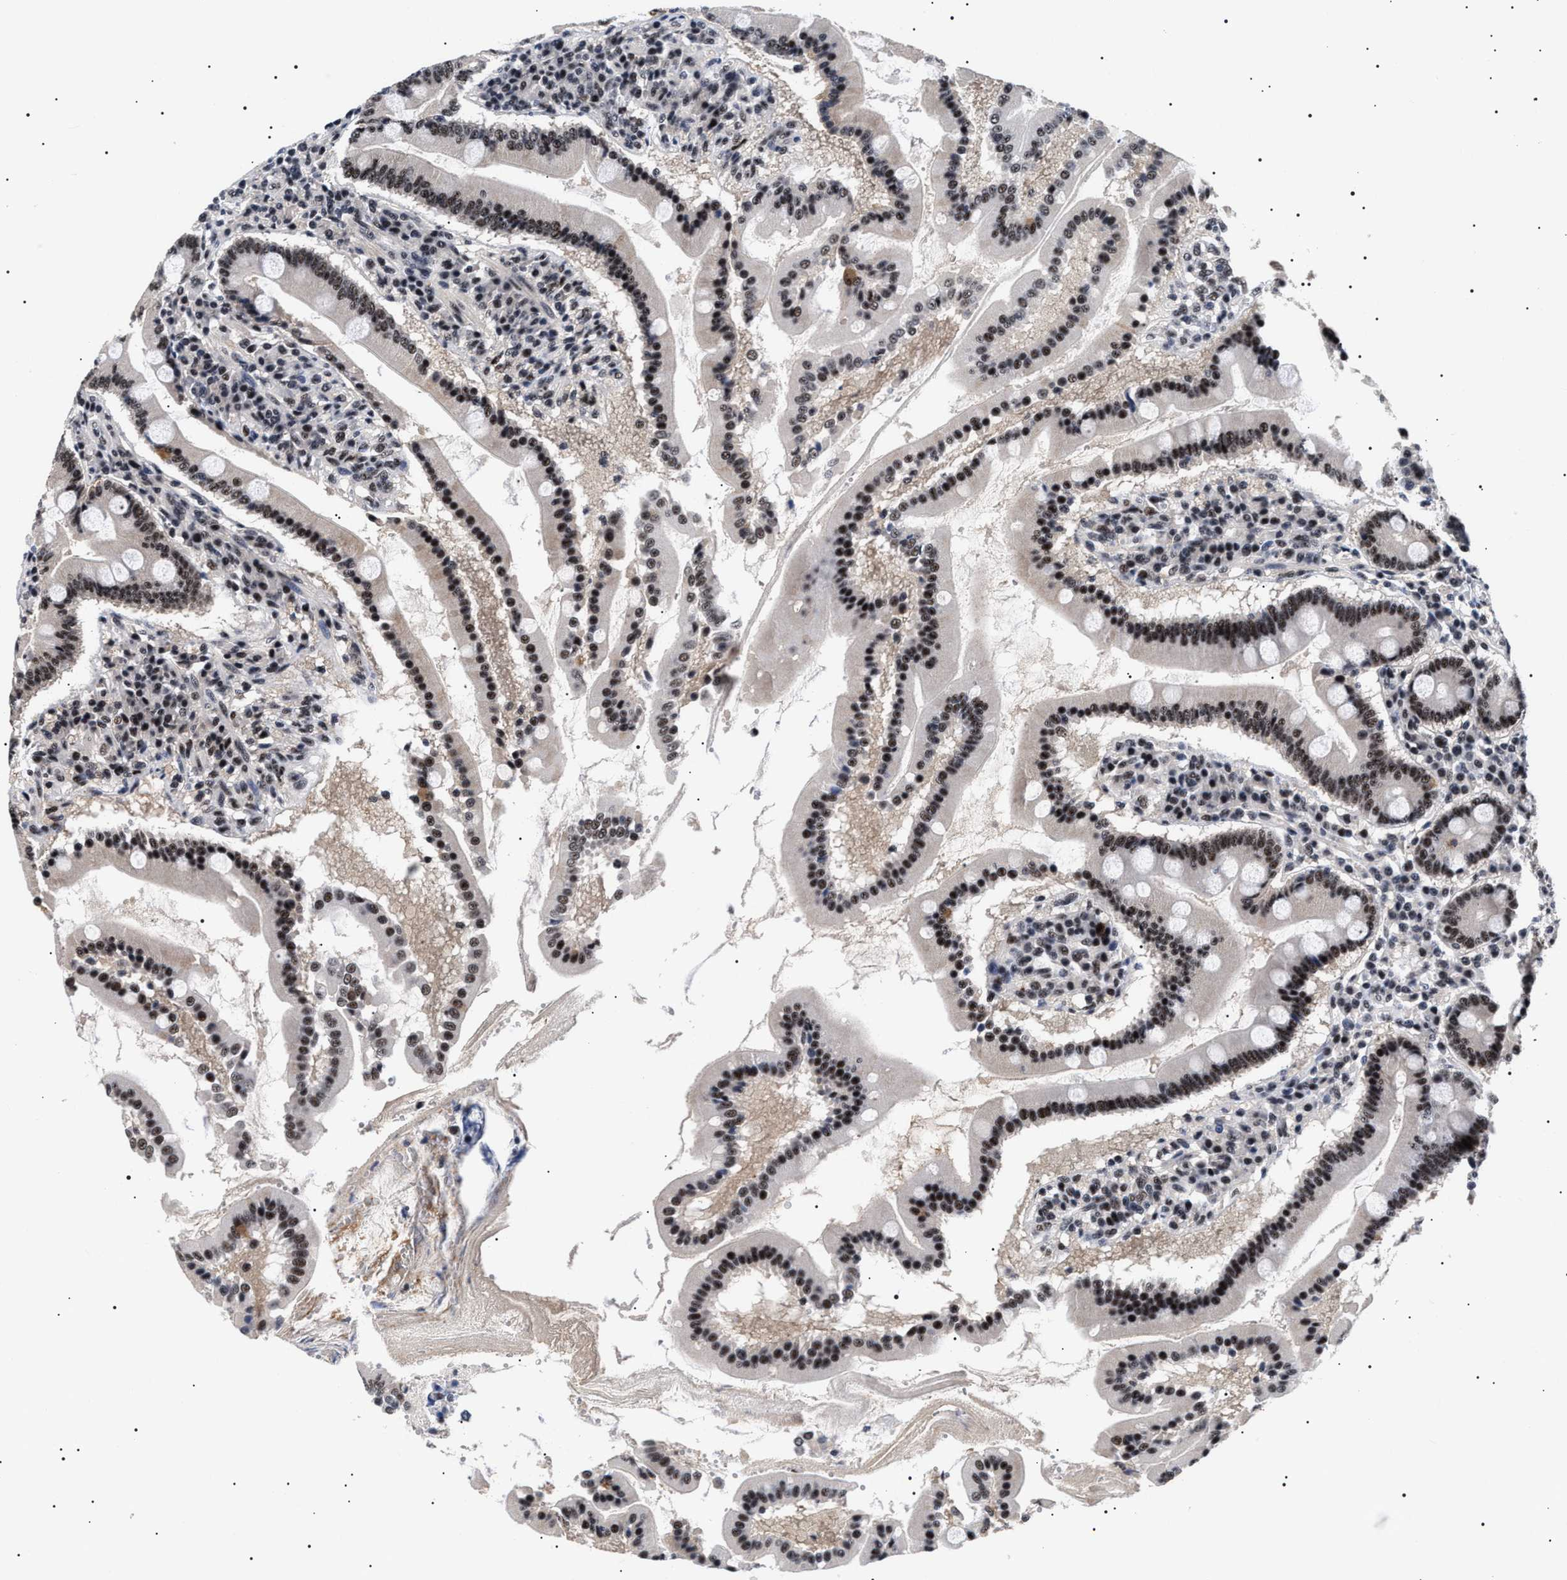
{"staining": {"intensity": "strong", "quantity": ">75%", "location": "nuclear"}, "tissue": "duodenum", "cell_type": "Glandular cells", "image_type": "normal", "snomed": [{"axis": "morphology", "description": "Normal tissue, NOS"}, {"axis": "topography", "description": "Duodenum"}], "caption": "Strong nuclear staining for a protein is seen in approximately >75% of glandular cells of unremarkable duodenum using immunohistochemistry (IHC).", "gene": "CAAP1", "patient": {"sex": "male", "age": 50}}